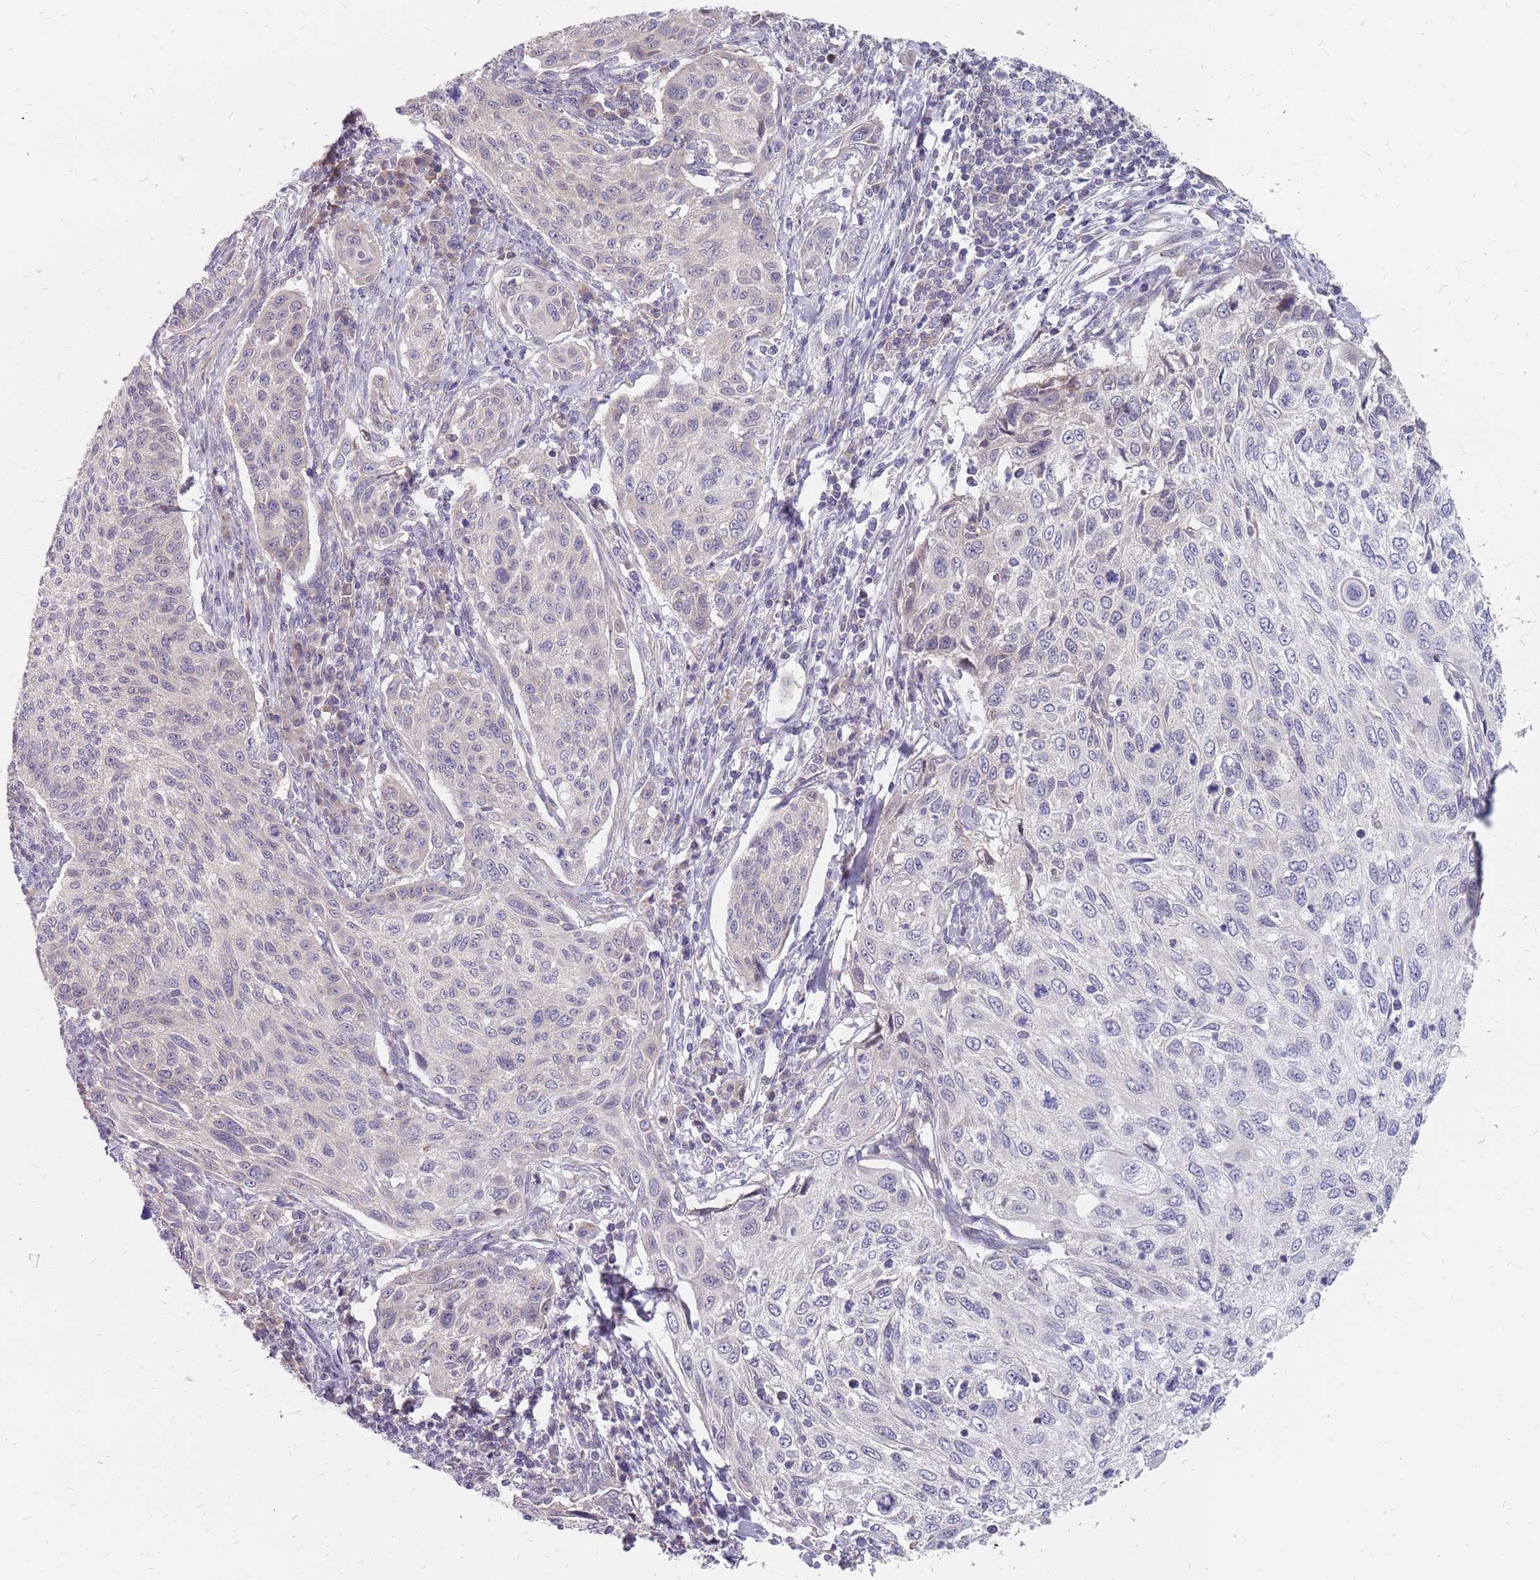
{"staining": {"intensity": "negative", "quantity": "none", "location": "none"}, "tissue": "cervical cancer", "cell_type": "Tumor cells", "image_type": "cancer", "snomed": [{"axis": "morphology", "description": "Squamous cell carcinoma, NOS"}, {"axis": "topography", "description": "Cervix"}], "caption": "High power microscopy image of an immunohistochemistry photomicrograph of cervical squamous cell carcinoma, revealing no significant expression in tumor cells. (DAB immunohistochemistry (IHC) with hematoxylin counter stain).", "gene": "CMTR2", "patient": {"sex": "female", "age": 70}}